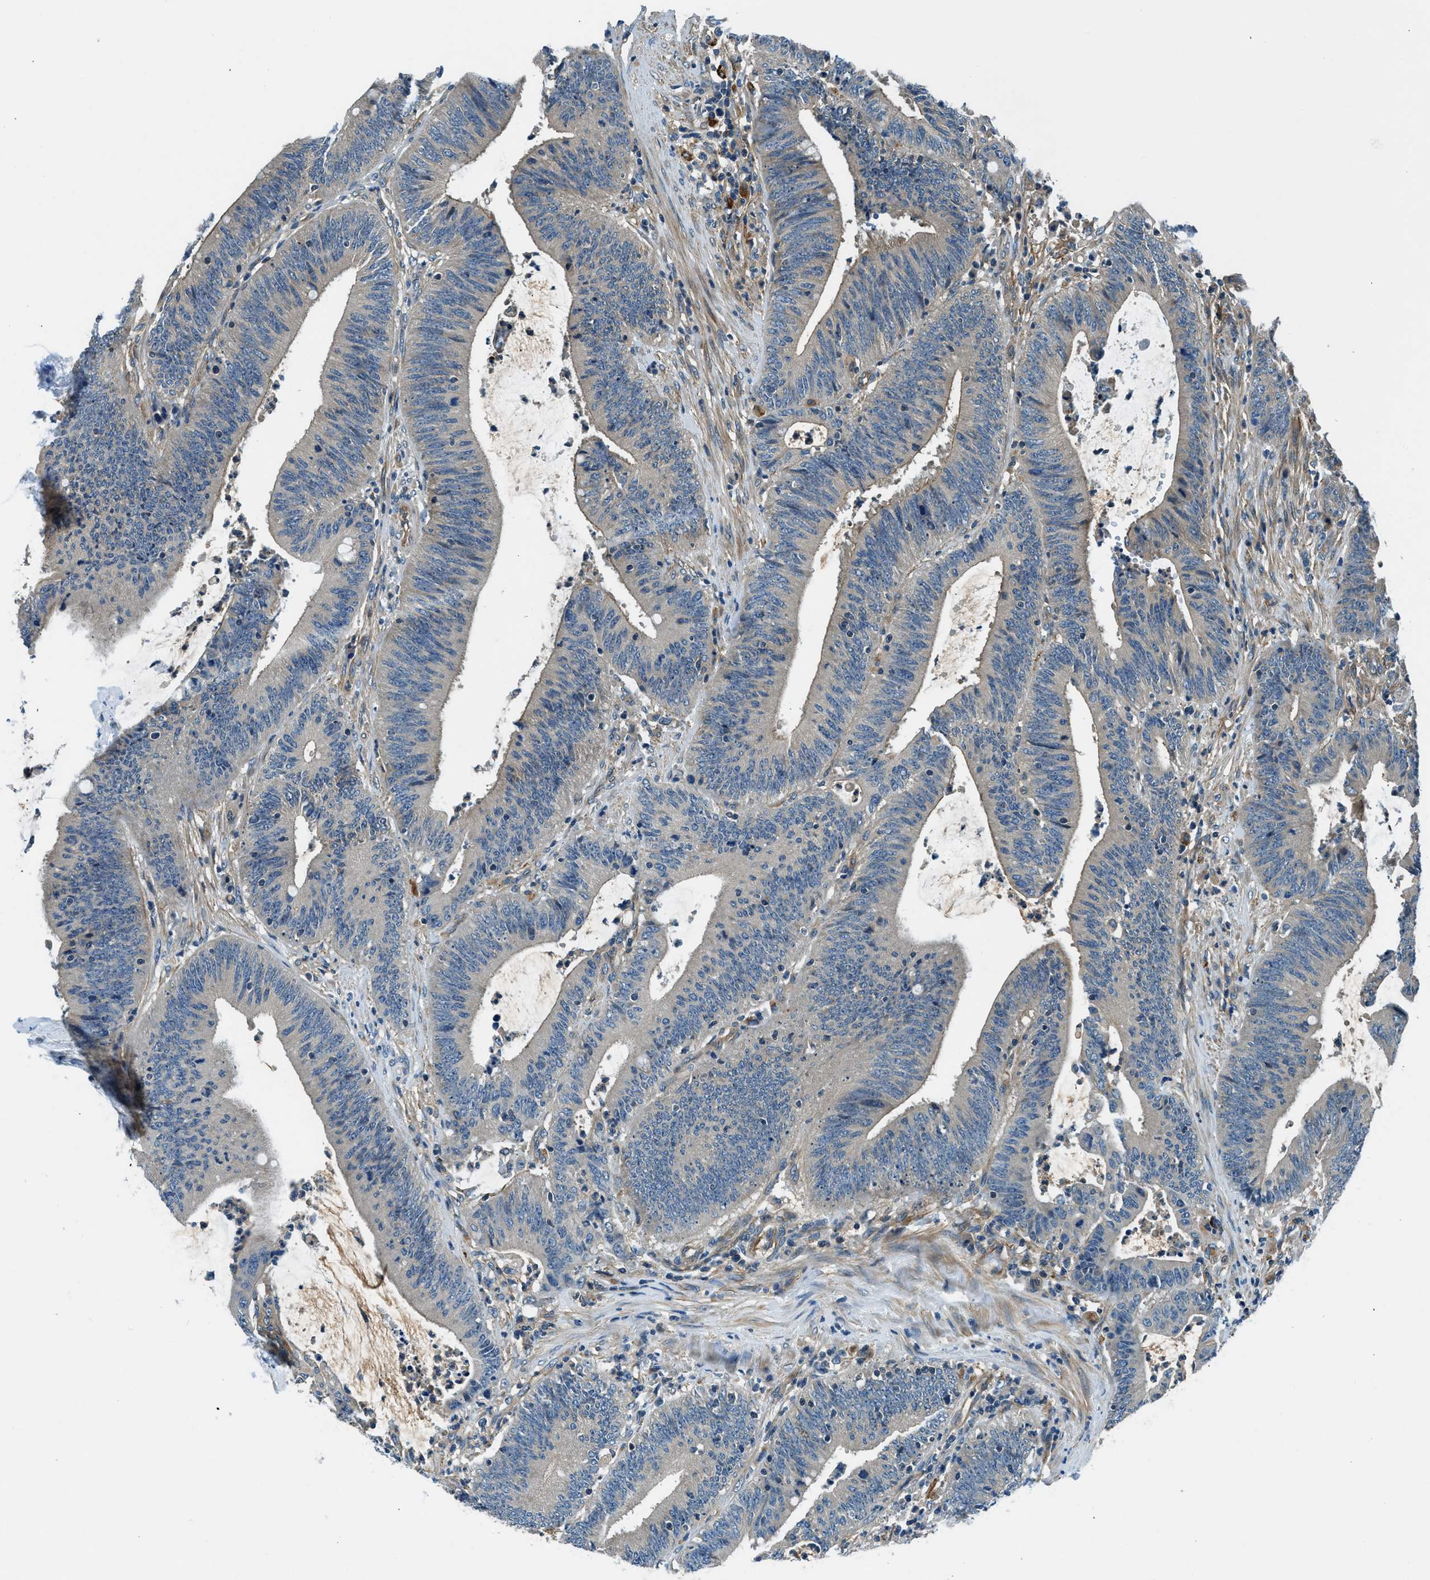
{"staining": {"intensity": "weak", "quantity": "25%-75%", "location": "cytoplasmic/membranous"}, "tissue": "colorectal cancer", "cell_type": "Tumor cells", "image_type": "cancer", "snomed": [{"axis": "morphology", "description": "Normal tissue, NOS"}, {"axis": "morphology", "description": "Adenocarcinoma, NOS"}, {"axis": "topography", "description": "Rectum"}], "caption": "Protein expression by immunohistochemistry exhibits weak cytoplasmic/membranous expression in approximately 25%-75% of tumor cells in adenocarcinoma (colorectal). (Stains: DAB in brown, nuclei in blue, Microscopy: brightfield microscopy at high magnification).", "gene": "SLC19A2", "patient": {"sex": "female", "age": 66}}